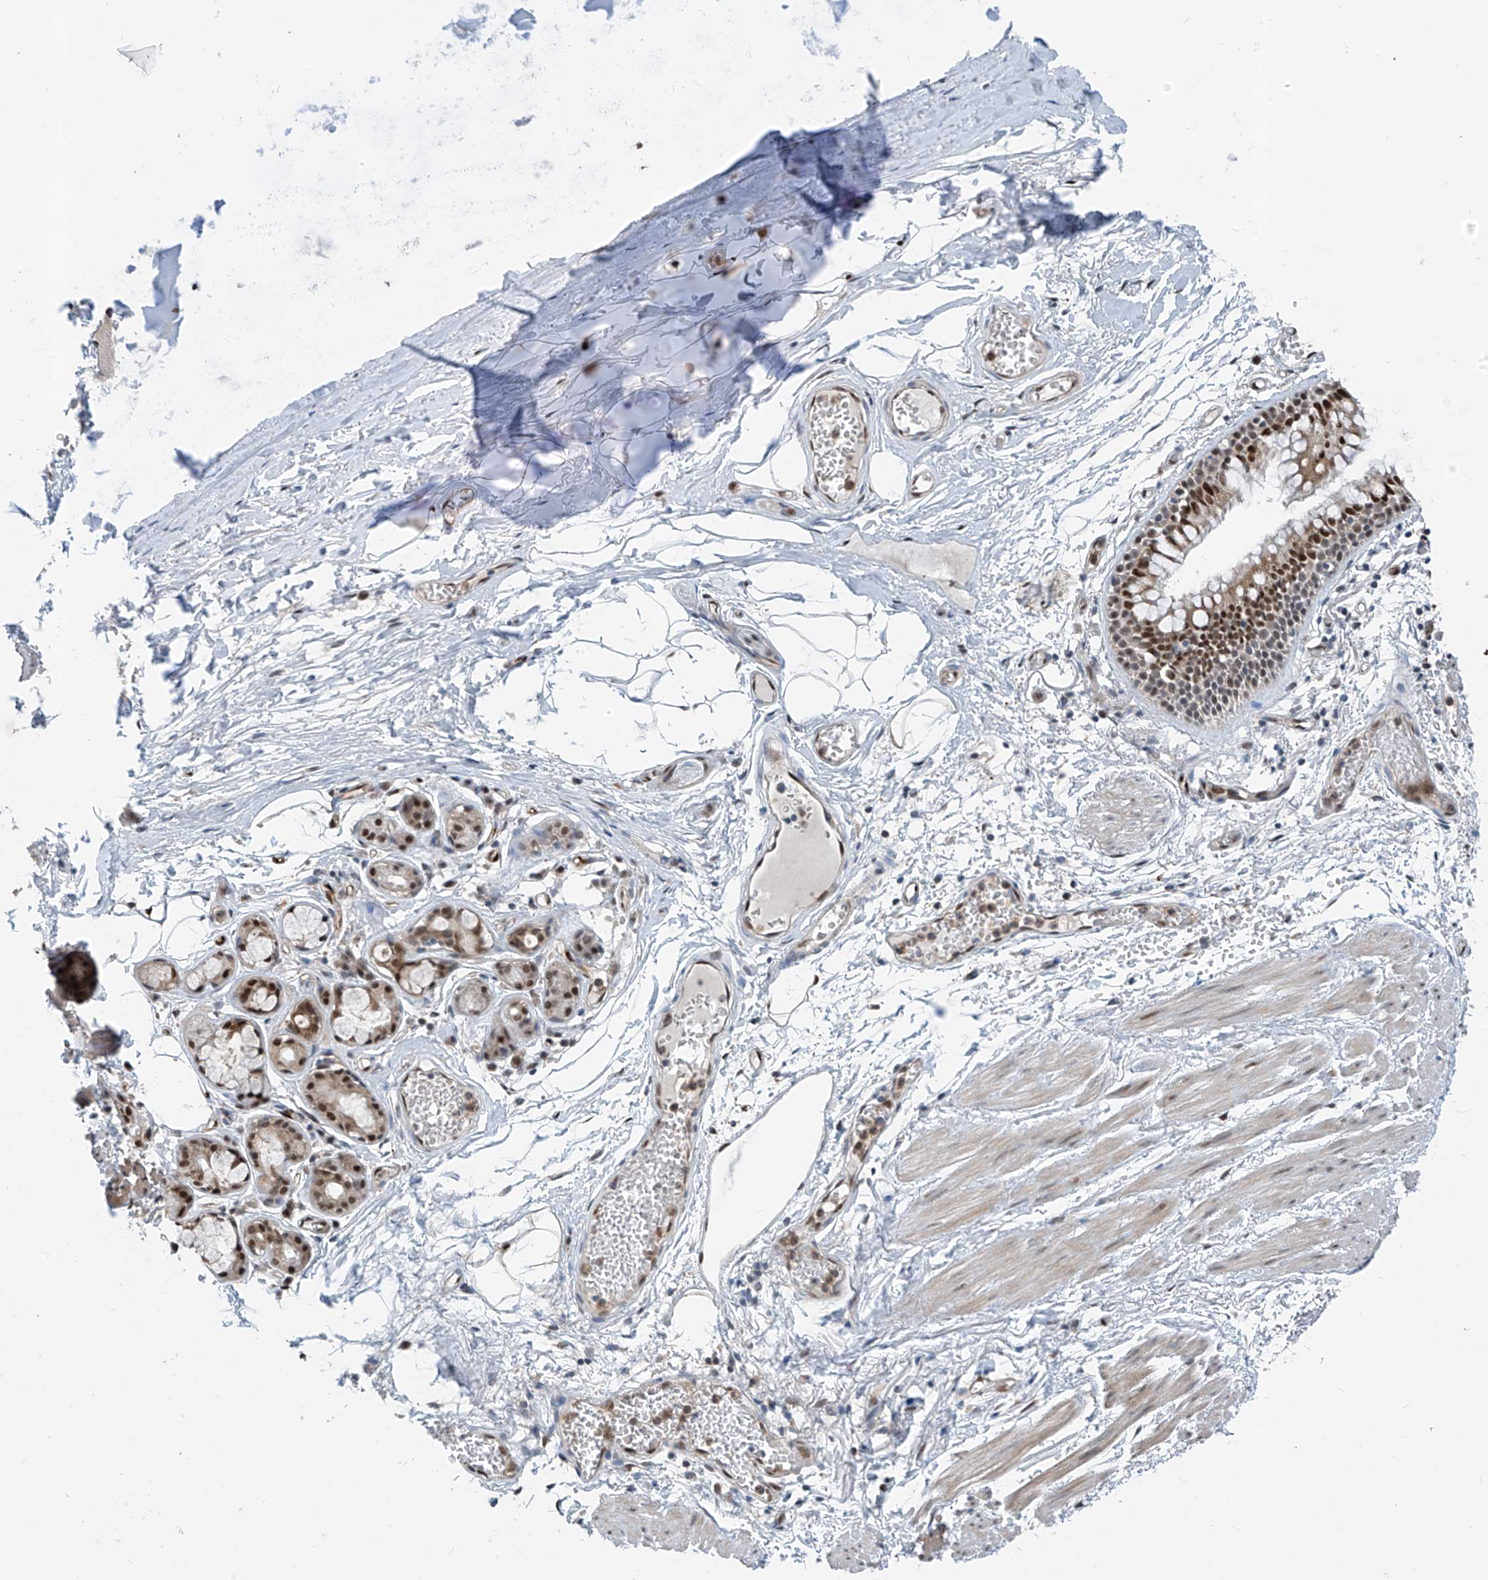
{"staining": {"intensity": "strong", "quantity": ">75%", "location": "nuclear"}, "tissue": "bronchus", "cell_type": "Respiratory epithelial cells", "image_type": "normal", "snomed": [{"axis": "morphology", "description": "Normal tissue, NOS"}, {"axis": "topography", "description": "Bronchus"}, {"axis": "topography", "description": "Lung"}], "caption": "Unremarkable bronchus was stained to show a protein in brown. There is high levels of strong nuclear expression in about >75% of respiratory epithelial cells. The staining was performed using DAB (3,3'-diaminobenzidine) to visualize the protein expression in brown, while the nuclei were stained in blue with hematoxylin (Magnification: 20x).", "gene": "RBP7", "patient": {"sex": "male", "age": 56}}